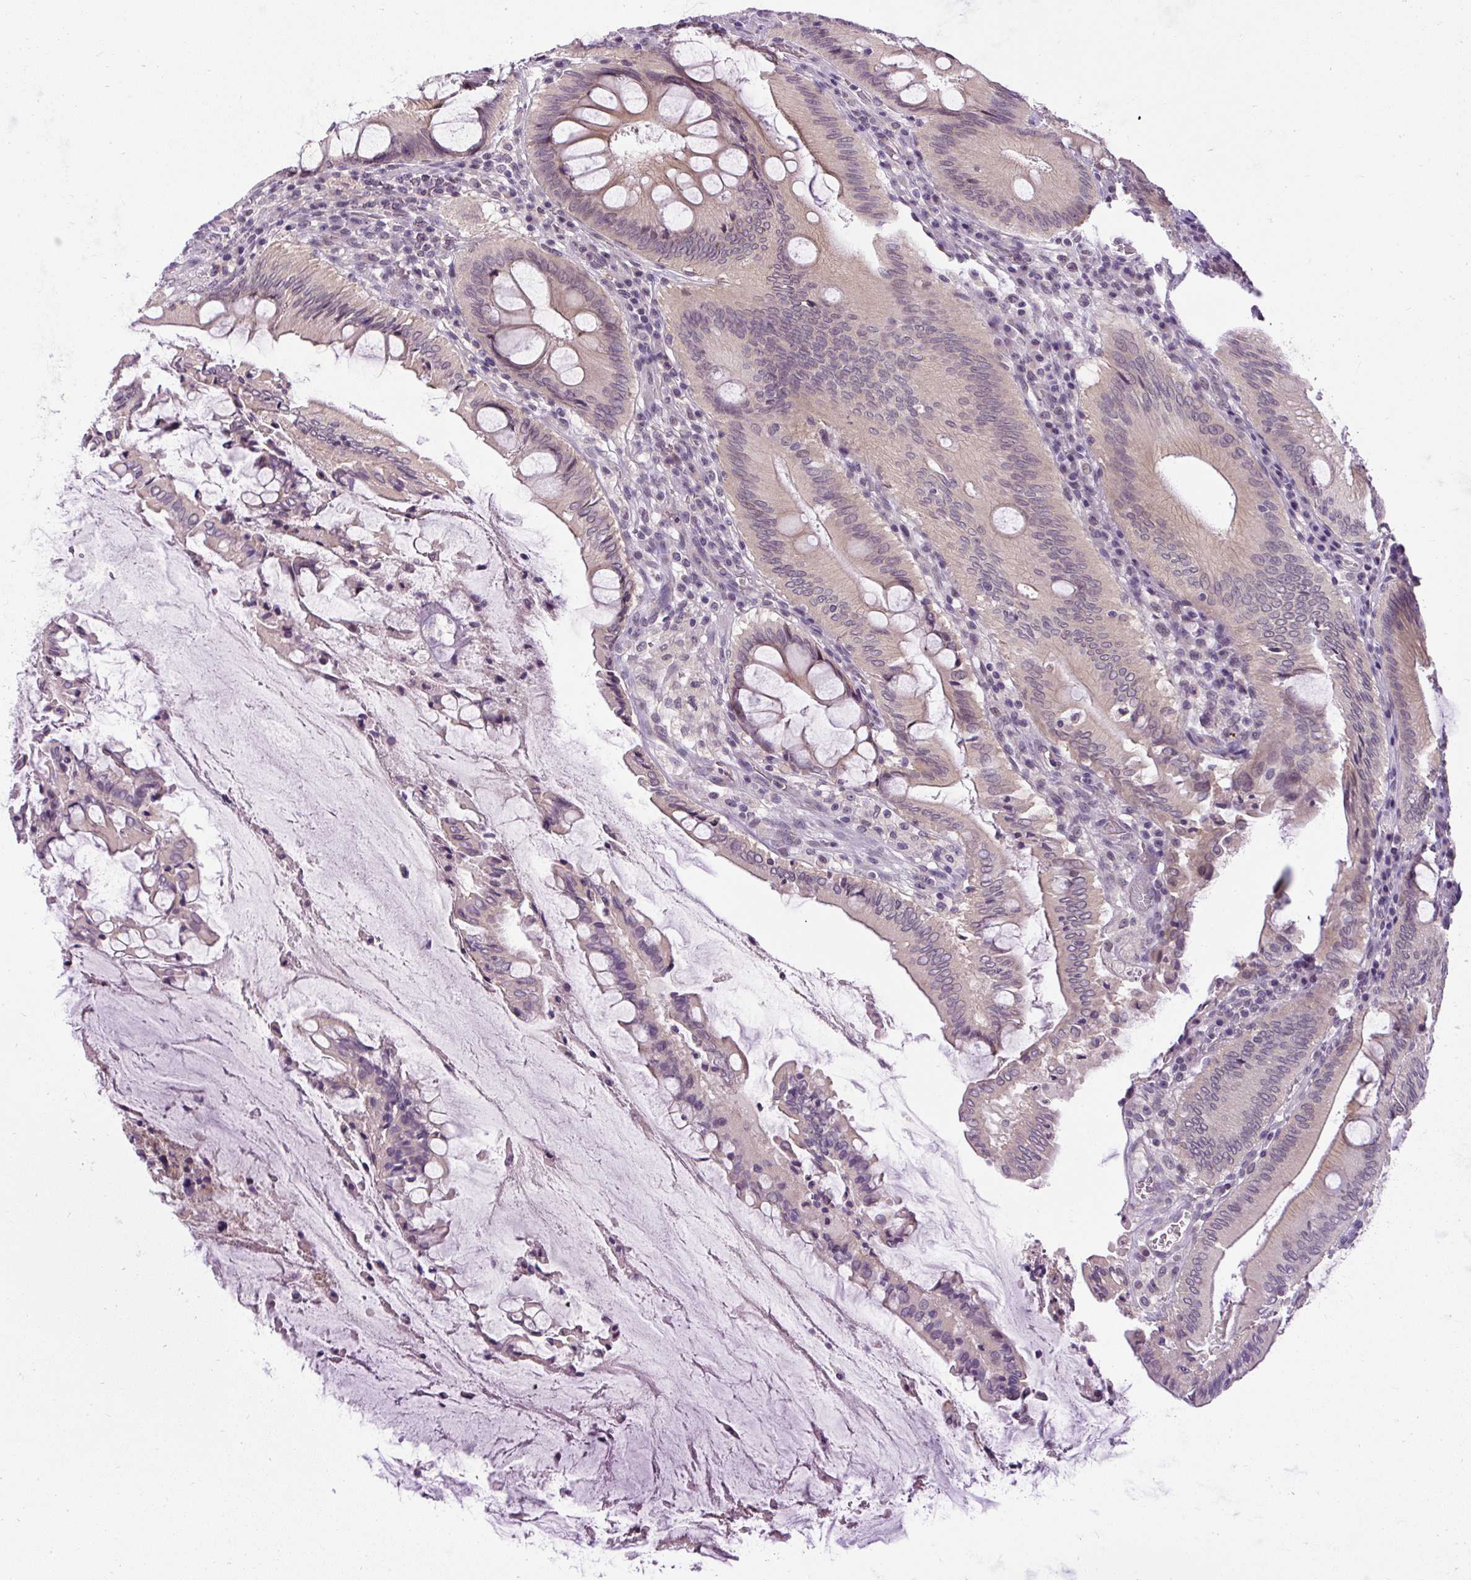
{"staining": {"intensity": "weak", "quantity": ">75%", "location": "cytoplasmic/membranous"}, "tissue": "colorectal cancer", "cell_type": "Tumor cells", "image_type": "cancer", "snomed": [{"axis": "morphology", "description": "Adenocarcinoma, NOS"}, {"axis": "topography", "description": "Colon"}], "caption": "IHC photomicrograph of neoplastic tissue: colorectal cancer (adenocarcinoma) stained using immunohistochemistry demonstrates low levels of weak protein expression localized specifically in the cytoplasmic/membranous of tumor cells, appearing as a cytoplasmic/membranous brown color.", "gene": "FAM117B", "patient": {"sex": "male", "age": 62}}